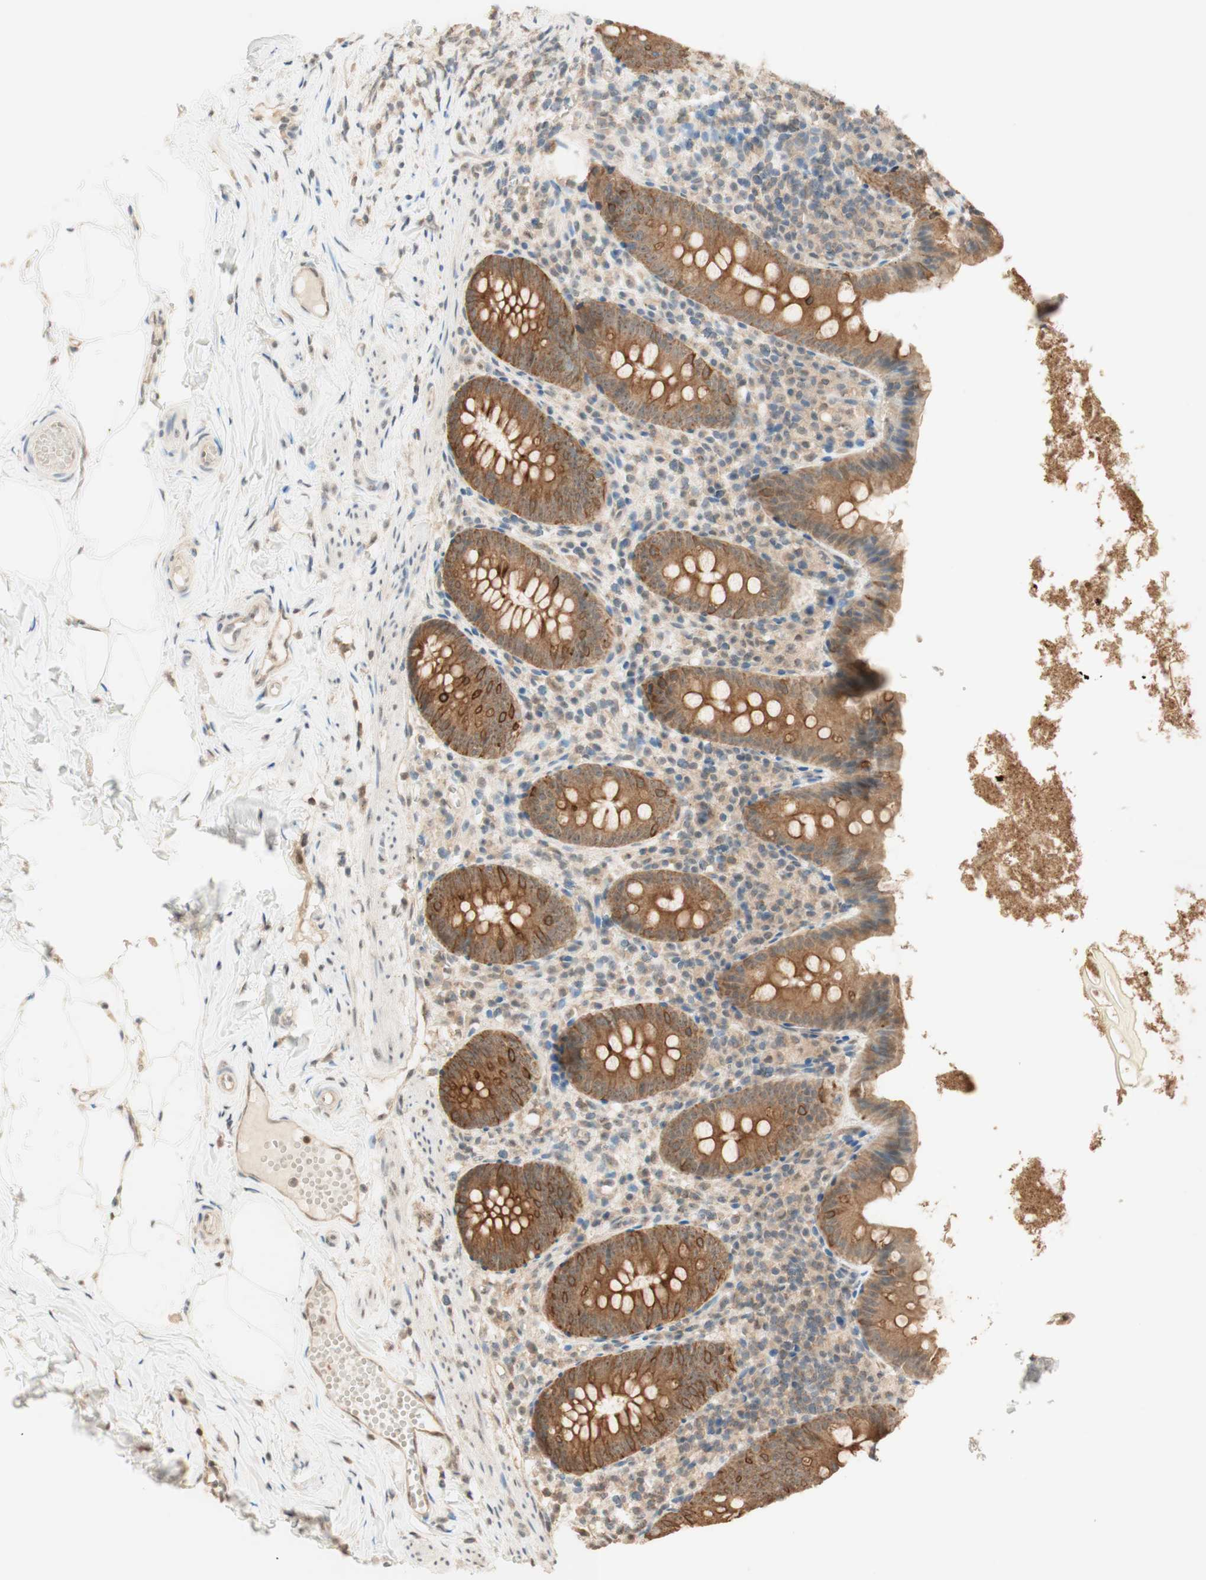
{"staining": {"intensity": "moderate", "quantity": ">75%", "location": "cytoplasmic/membranous"}, "tissue": "appendix", "cell_type": "Glandular cells", "image_type": "normal", "snomed": [{"axis": "morphology", "description": "Normal tissue, NOS"}, {"axis": "topography", "description": "Appendix"}], "caption": "This micrograph displays immunohistochemistry staining of benign human appendix, with medium moderate cytoplasmic/membranous expression in approximately >75% of glandular cells.", "gene": "SPINT2", "patient": {"sex": "male", "age": 52}}